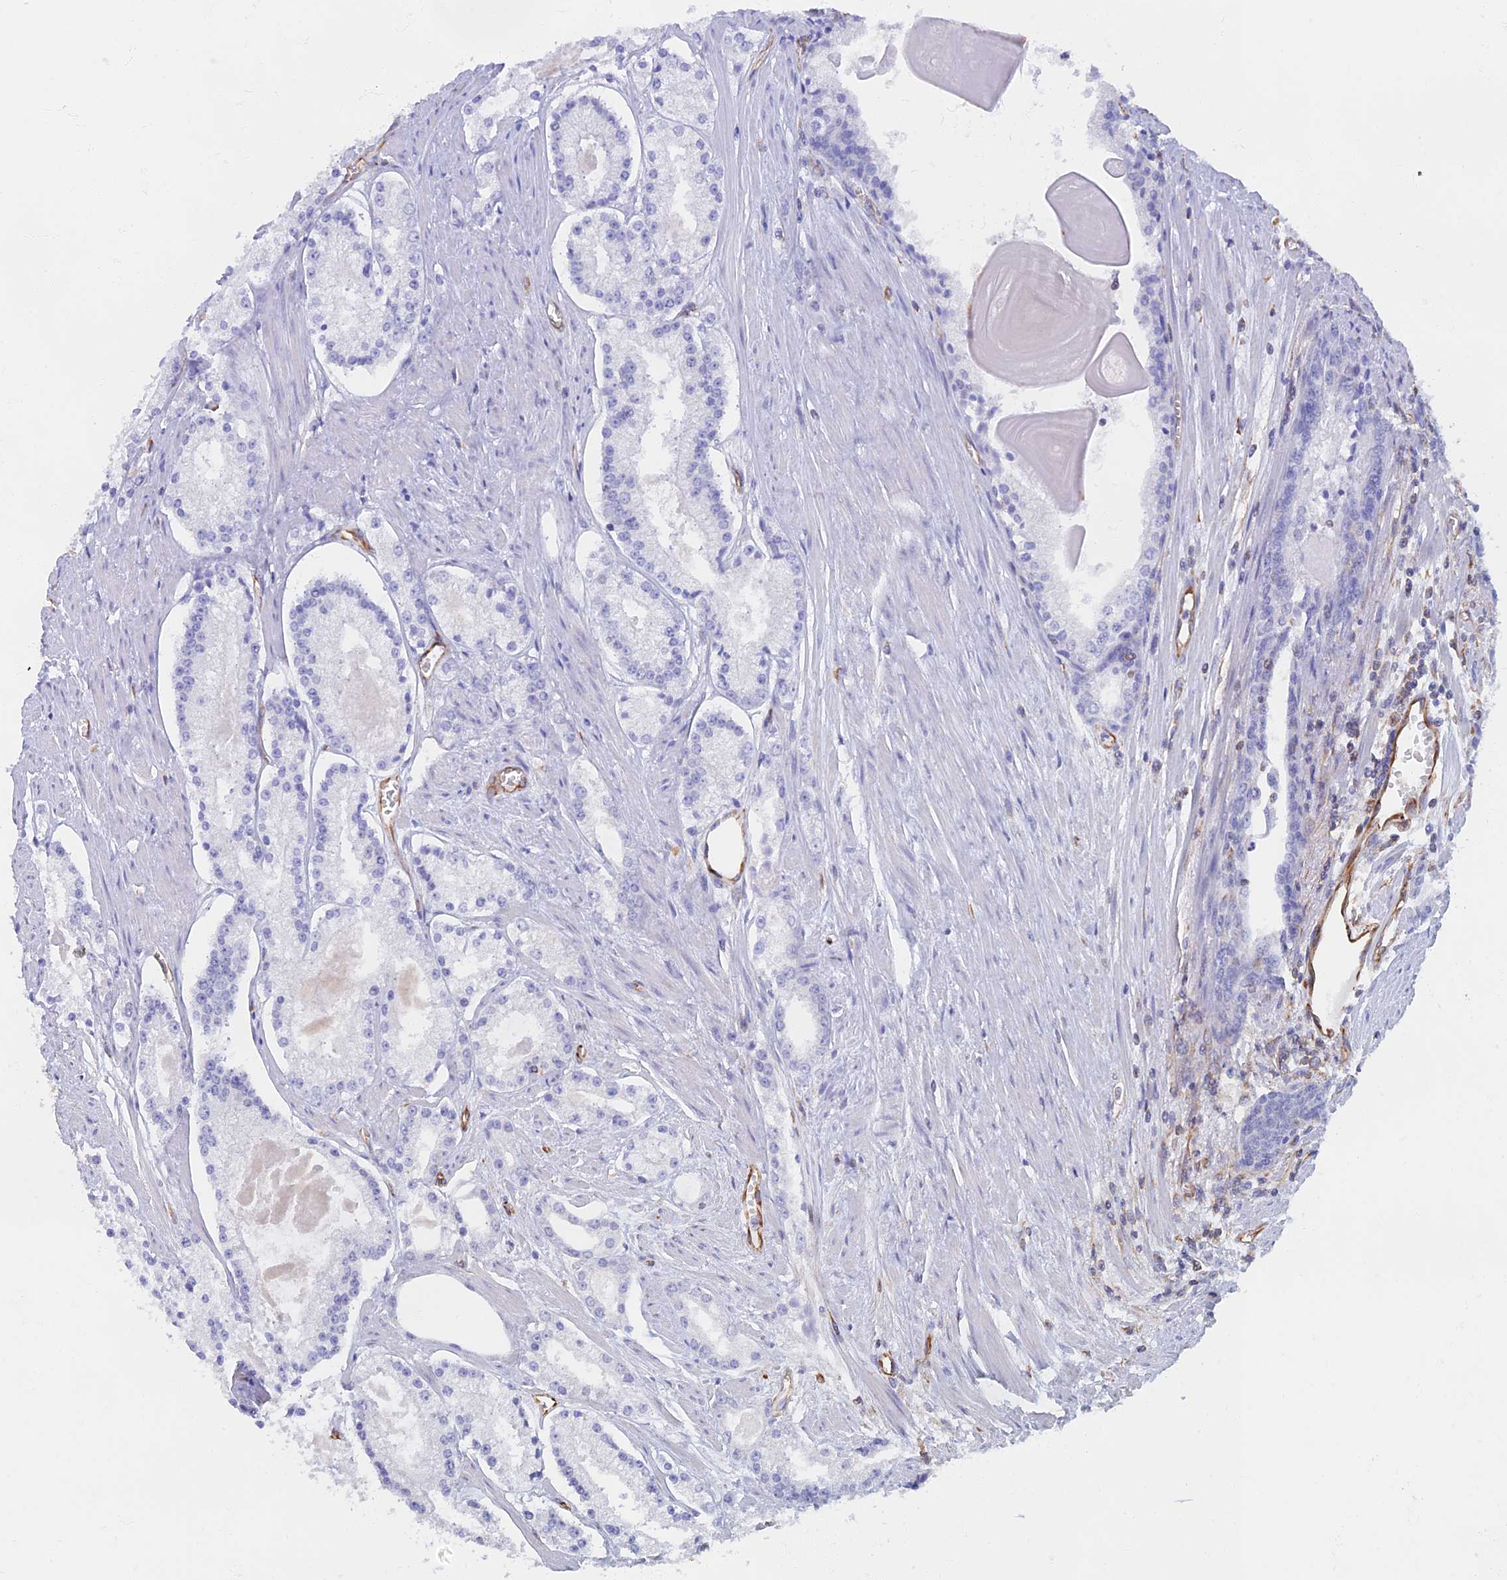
{"staining": {"intensity": "negative", "quantity": "none", "location": "none"}, "tissue": "prostate cancer", "cell_type": "Tumor cells", "image_type": "cancer", "snomed": [{"axis": "morphology", "description": "Adenocarcinoma, Low grade"}, {"axis": "topography", "description": "Prostate"}], "caption": "There is no significant staining in tumor cells of prostate low-grade adenocarcinoma. (Stains: DAB (3,3'-diaminobenzidine) IHC with hematoxylin counter stain, Microscopy: brightfield microscopy at high magnification).", "gene": "RMC1", "patient": {"sex": "male", "age": 54}}